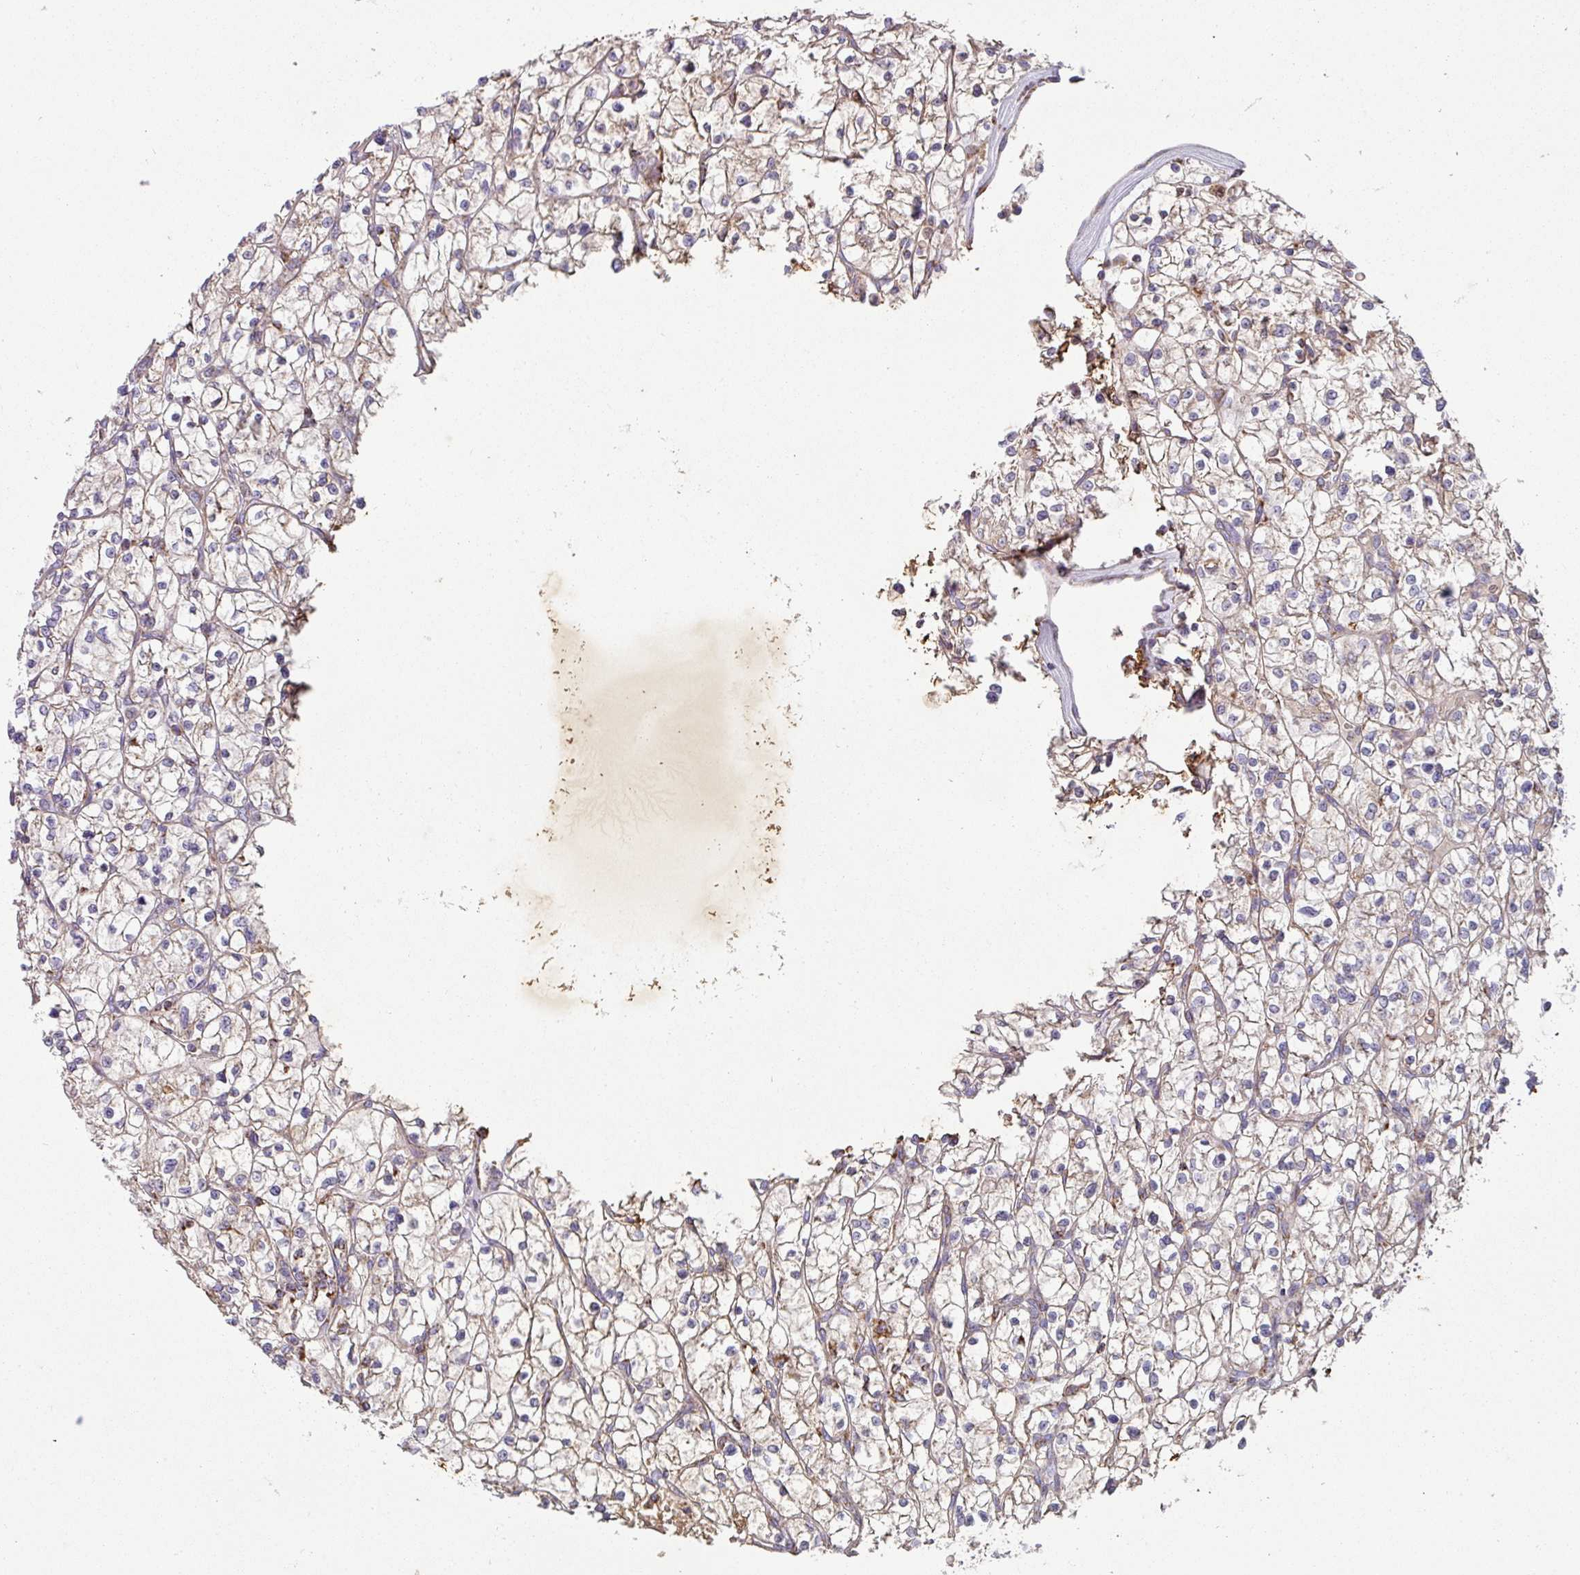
{"staining": {"intensity": "weak", "quantity": "<25%", "location": "cytoplasmic/membranous"}, "tissue": "renal cancer", "cell_type": "Tumor cells", "image_type": "cancer", "snomed": [{"axis": "morphology", "description": "Adenocarcinoma, NOS"}, {"axis": "topography", "description": "Kidney"}], "caption": "High magnification brightfield microscopy of adenocarcinoma (renal) stained with DAB (3,3'-diaminobenzidine) (brown) and counterstained with hematoxylin (blue): tumor cells show no significant staining.", "gene": "SQOR", "patient": {"sex": "female", "age": 64}}